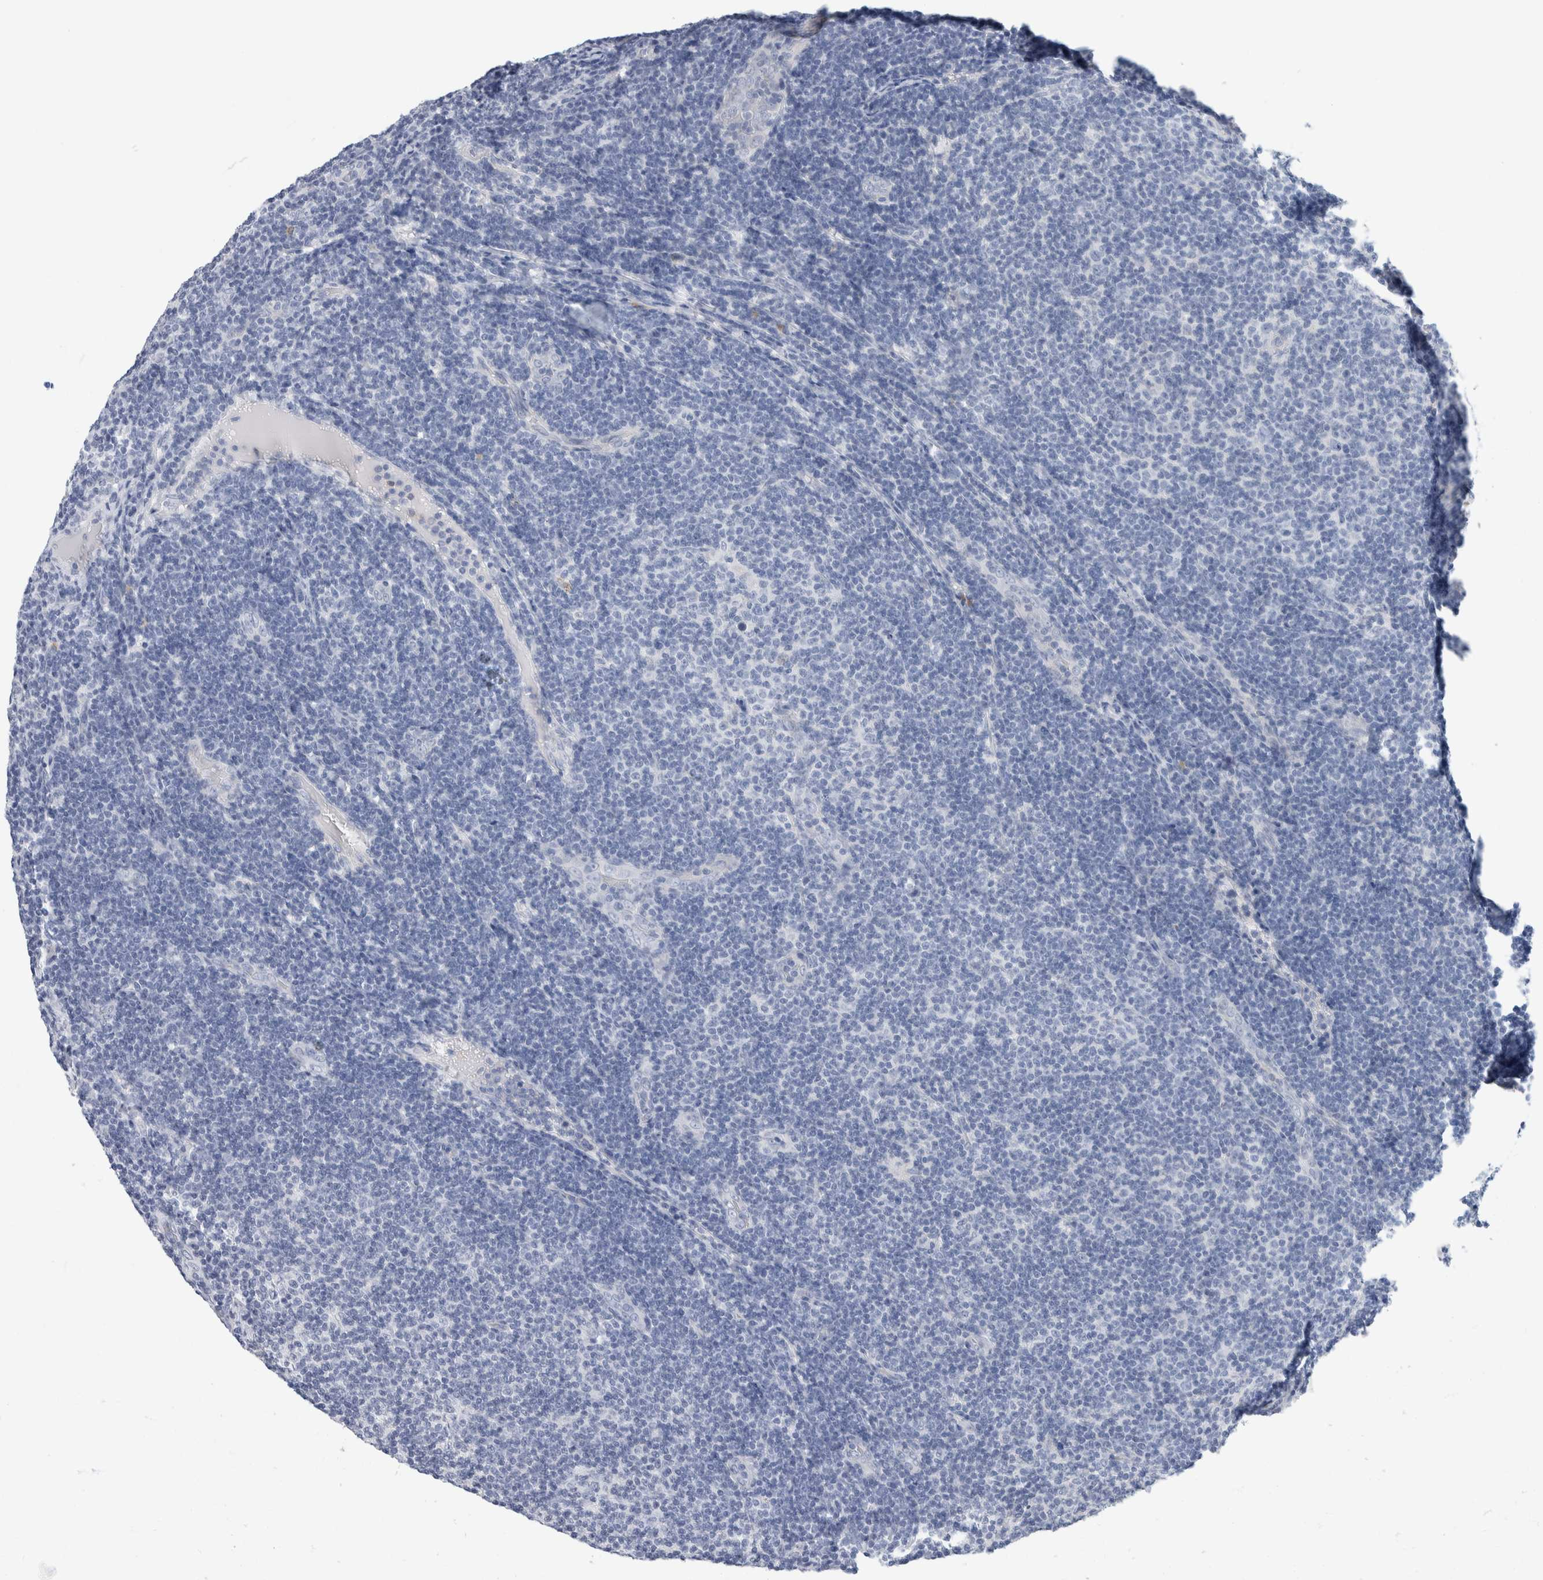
{"staining": {"intensity": "negative", "quantity": "none", "location": "none"}, "tissue": "lymphoma", "cell_type": "Tumor cells", "image_type": "cancer", "snomed": [{"axis": "morphology", "description": "Malignant lymphoma, non-Hodgkin's type, Low grade"}, {"axis": "topography", "description": "Lymph node"}], "caption": "This is an immunohistochemistry histopathology image of malignant lymphoma, non-Hodgkin's type (low-grade). There is no expression in tumor cells.", "gene": "SCN2A", "patient": {"sex": "male", "age": 83}}